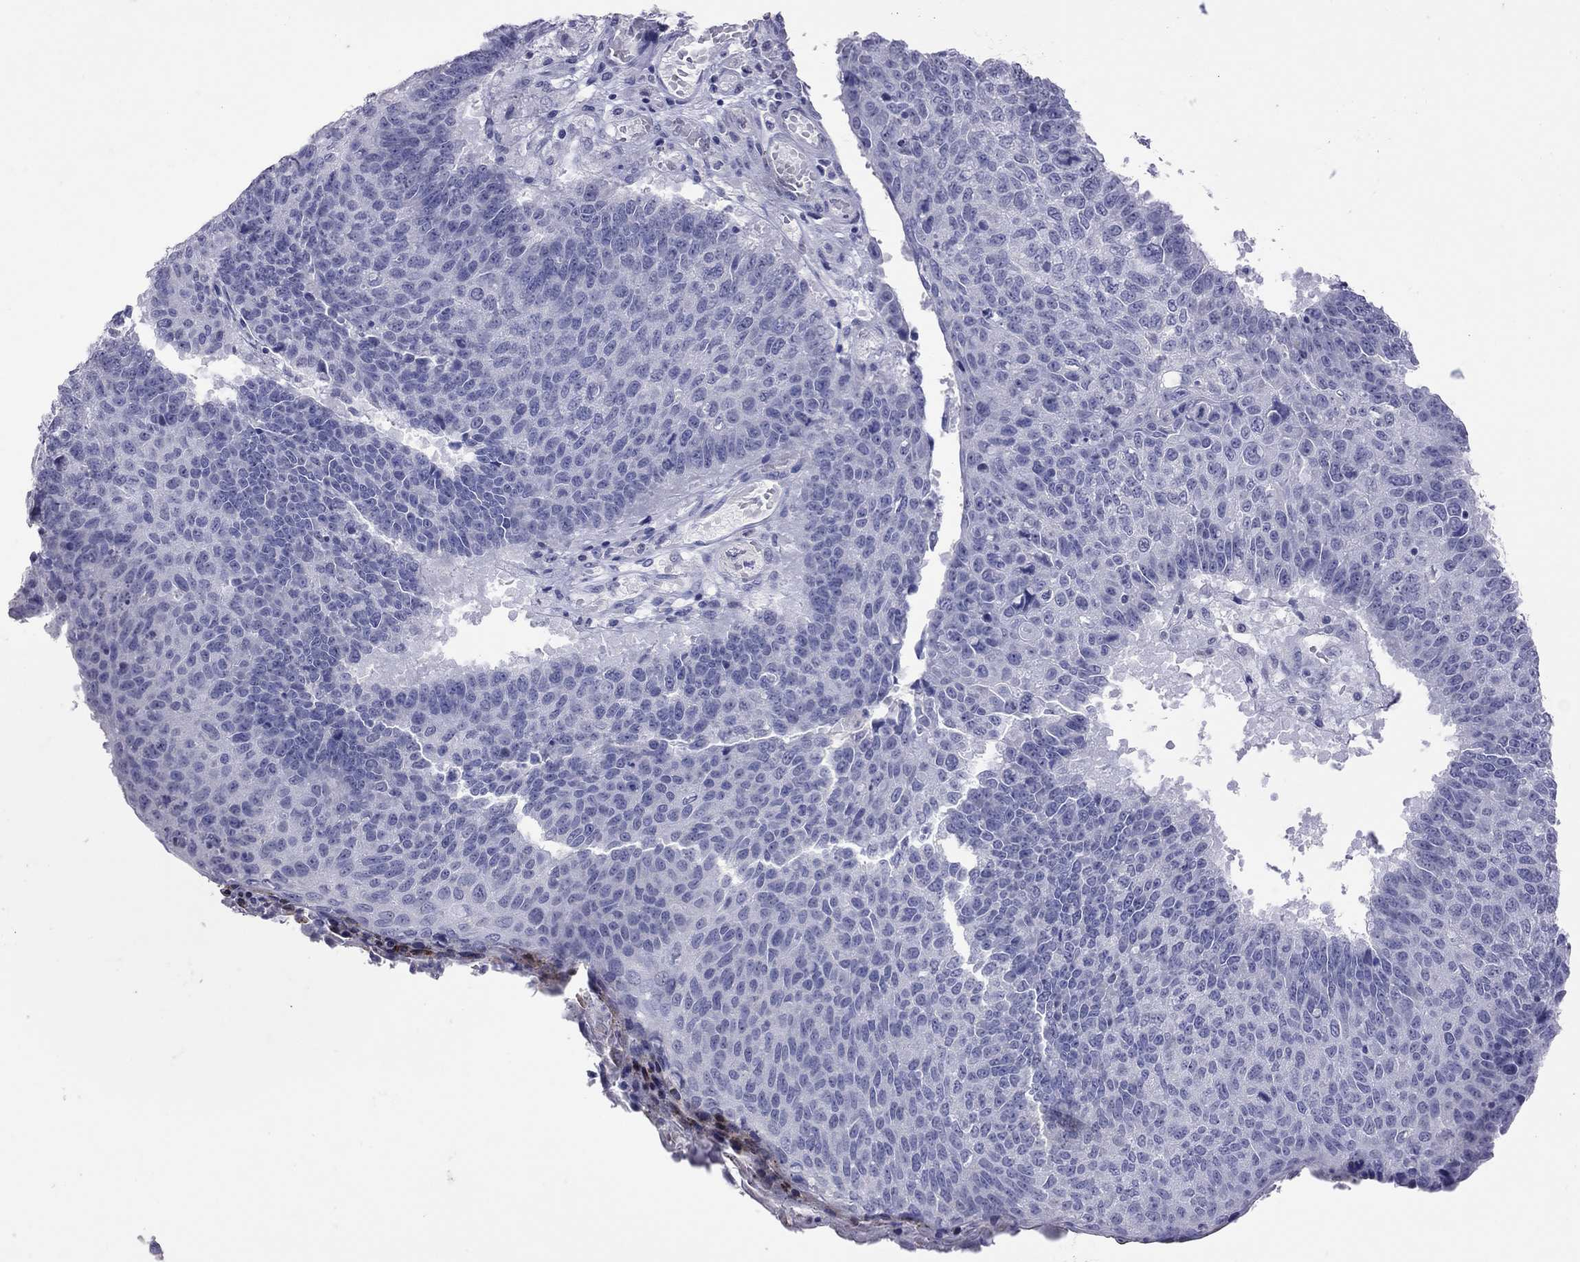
{"staining": {"intensity": "negative", "quantity": "none", "location": "none"}, "tissue": "lung cancer", "cell_type": "Tumor cells", "image_type": "cancer", "snomed": [{"axis": "morphology", "description": "Squamous cell carcinoma, NOS"}, {"axis": "topography", "description": "Lung"}], "caption": "Histopathology image shows no protein positivity in tumor cells of lung cancer tissue. (Stains: DAB IHC with hematoxylin counter stain, Microscopy: brightfield microscopy at high magnification).", "gene": "SLAMF1", "patient": {"sex": "male", "age": 73}}